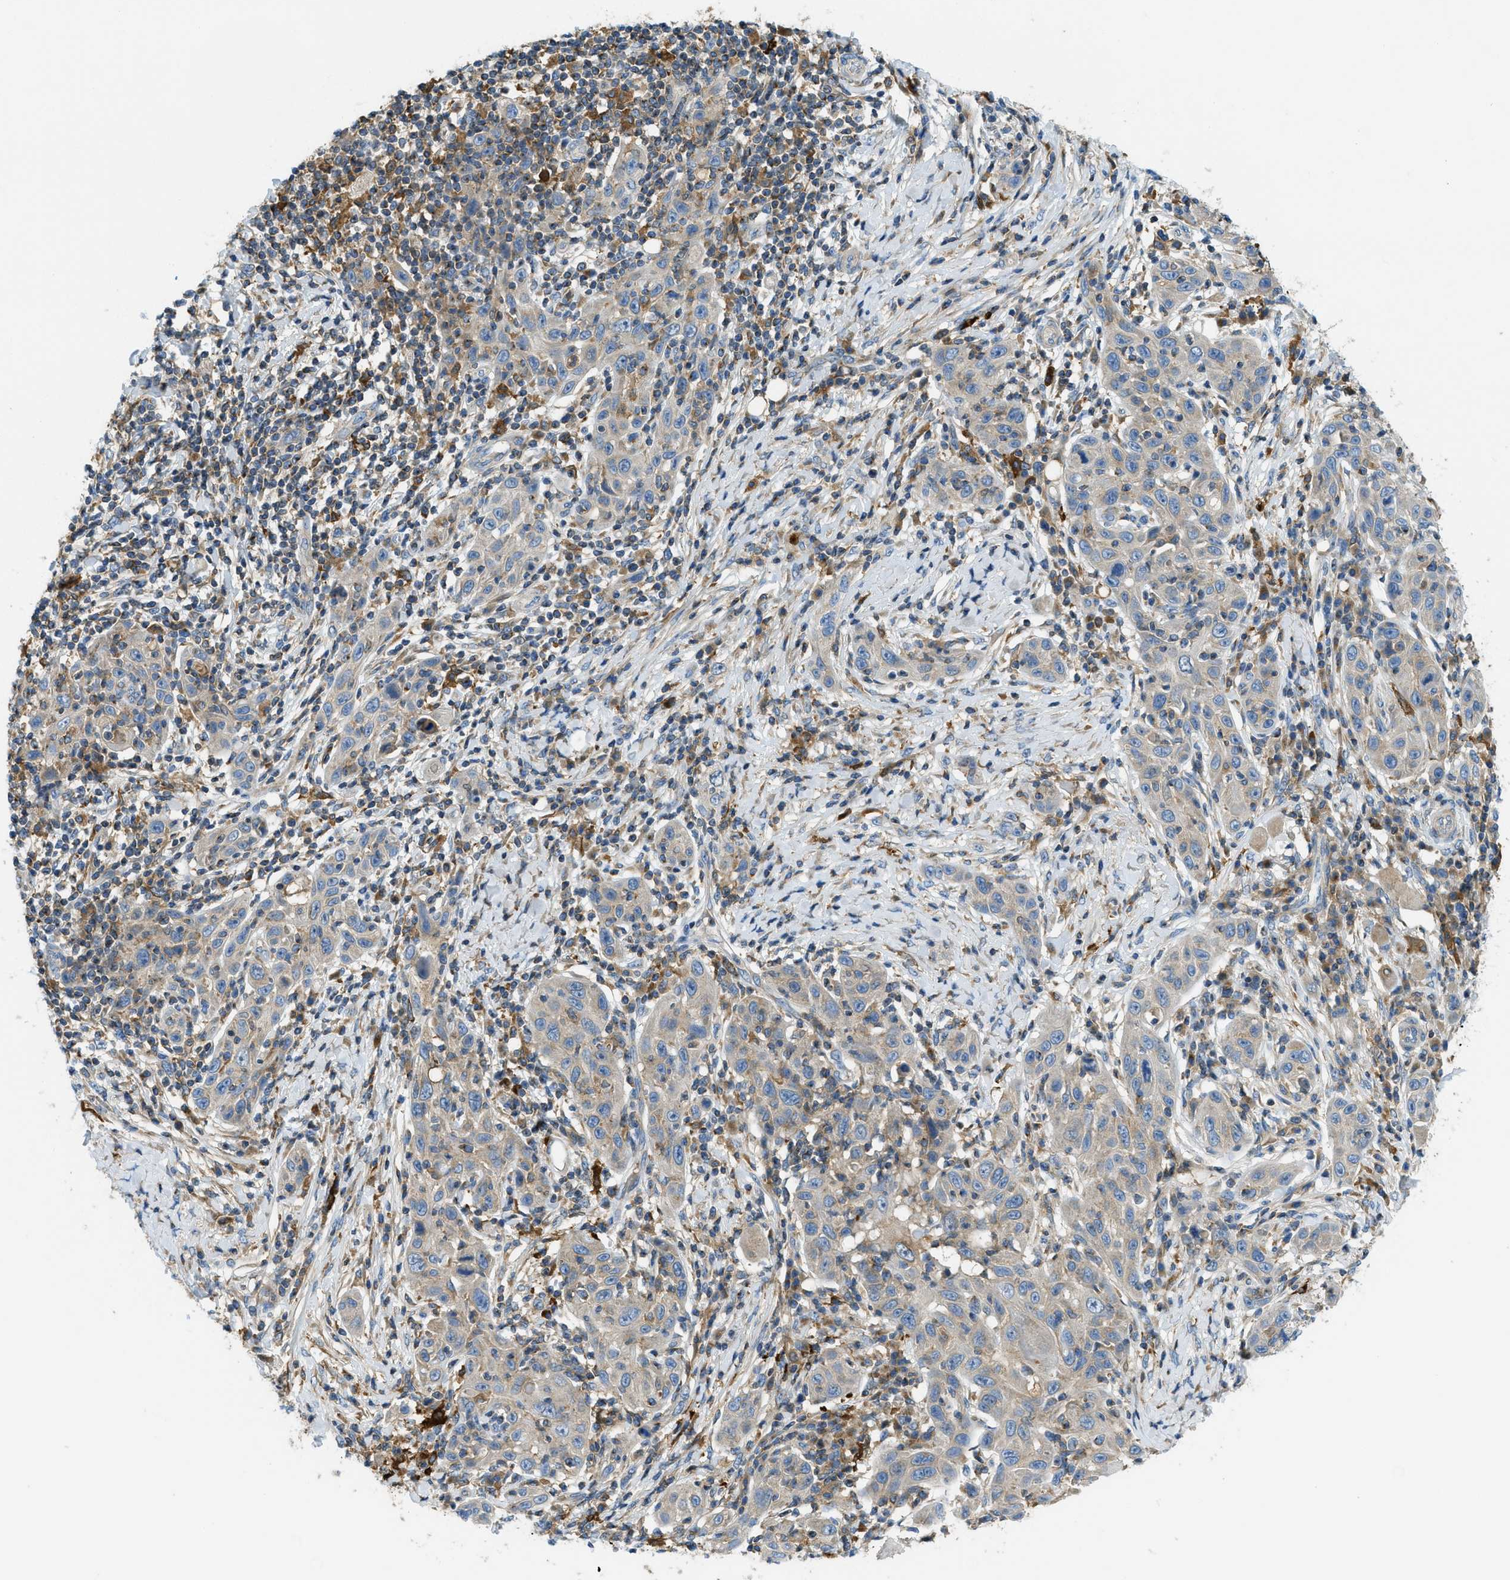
{"staining": {"intensity": "weak", "quantity": "<25%", "location": "cytoplasmic/membranous"}, "tissue": "skin cancer", "cell_type": "Tumor cells", "image_type": "cancer", "snomed": [{"axis": "morphology", "description": "Squamous cell carcinoma, NOS"}, {"axis": "topography", "description": "Skin"}], "caption": "Tumor cells show no significant protein expression in skin squamous cell carcinoma. The staining is performed using DAB brown chromogen with nuclei counter-stained in using hematoxylin.", "gene": "RFFL", "patient": {"sex": "female", "age": 88}}